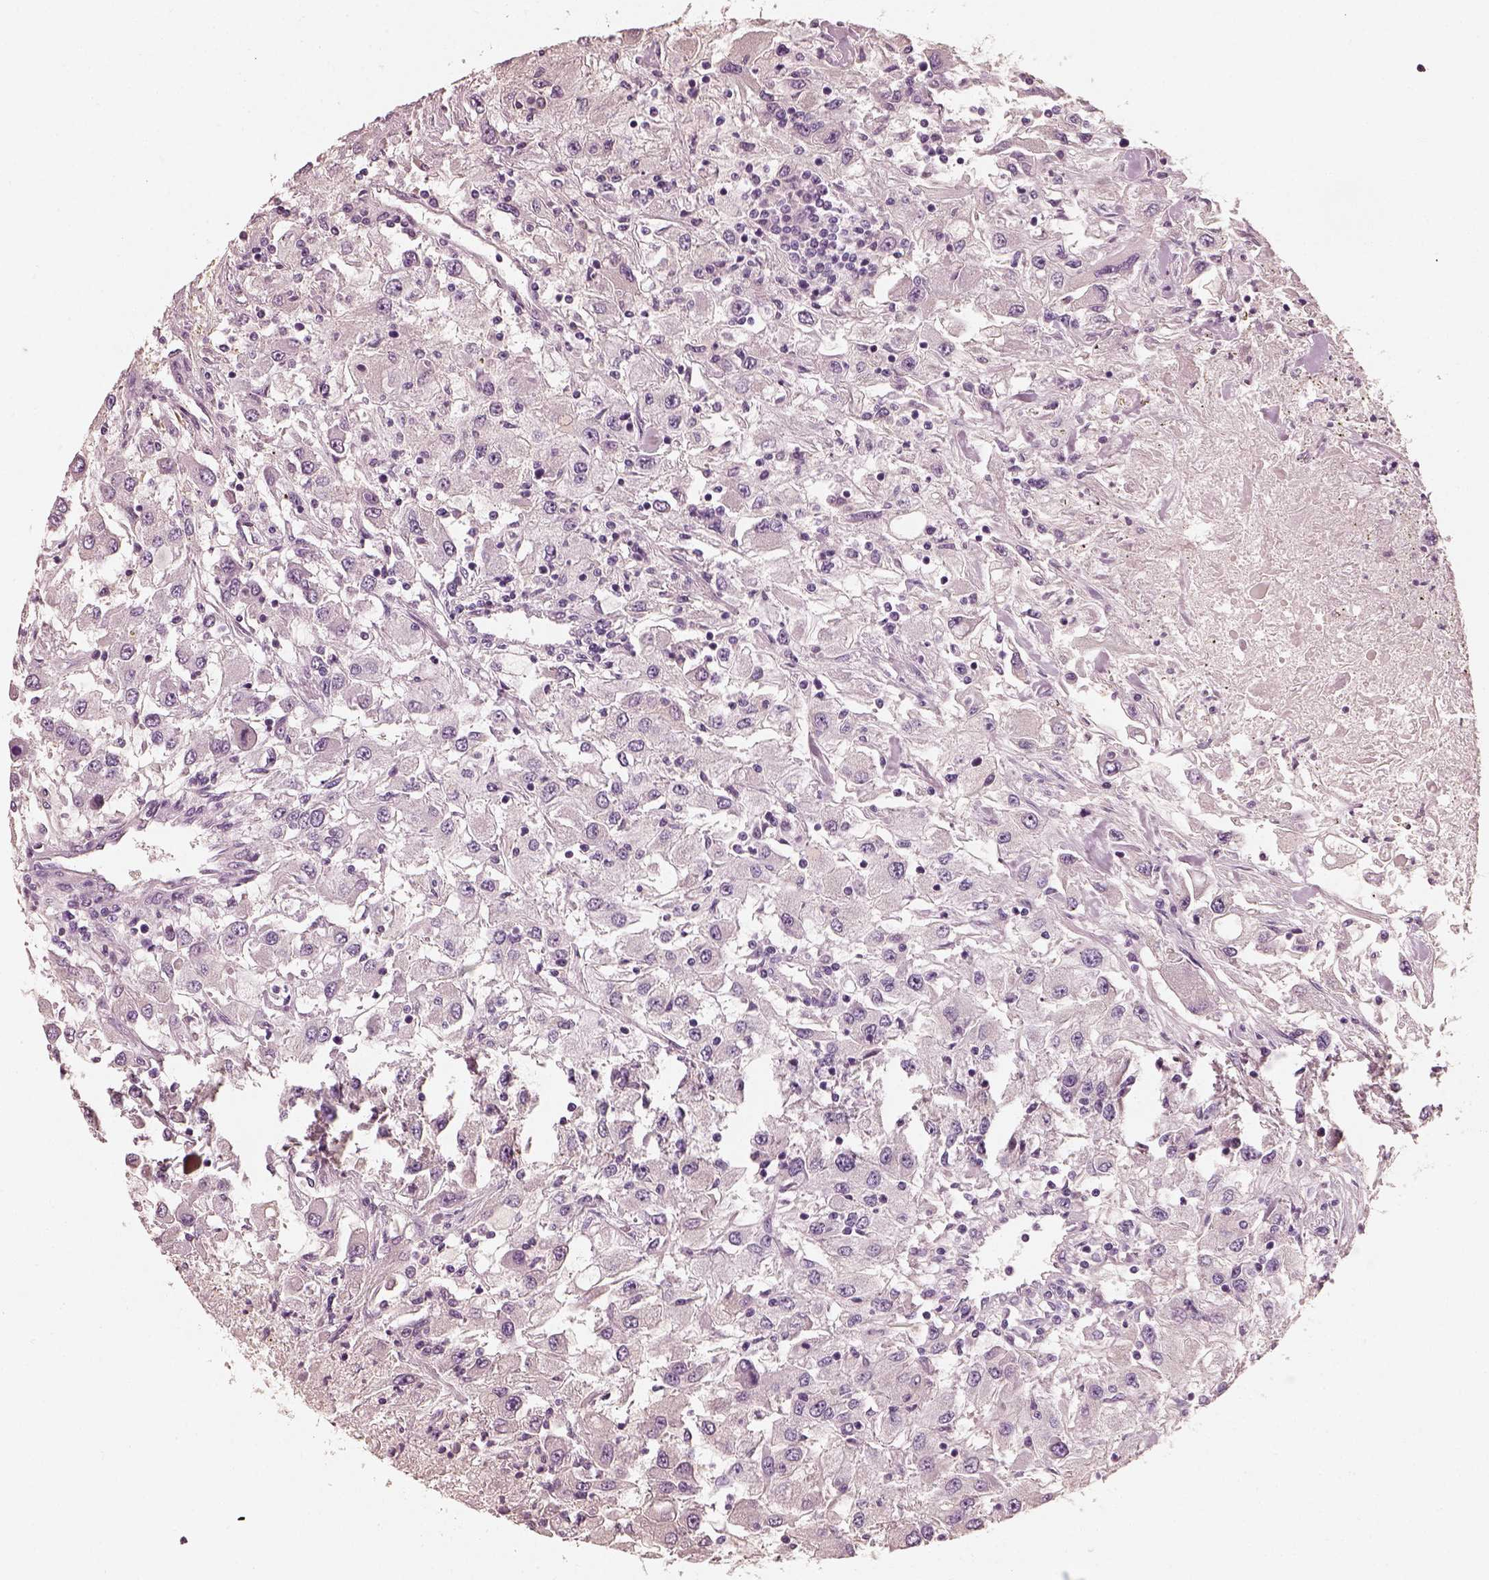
{"staining": {"intensity": "negative", "quantity": "none", "location": "none"}, "tissue": "renal cancer", "cell_type": "Tumor cells", "image_type": "cancer", "snomed": [{"axis": "morphology", "description": "Adenocarcinoma, NOS"}, {"axis": "topography", "description": "Kidney"}], "caption": "An IHC photomicrograph of renal adenocarcinoma is shown. There is no staining in tumor cells of renal adenocarcinoma.", "gene": "RS1", "patient": {"sex": "female", "age": 67}}